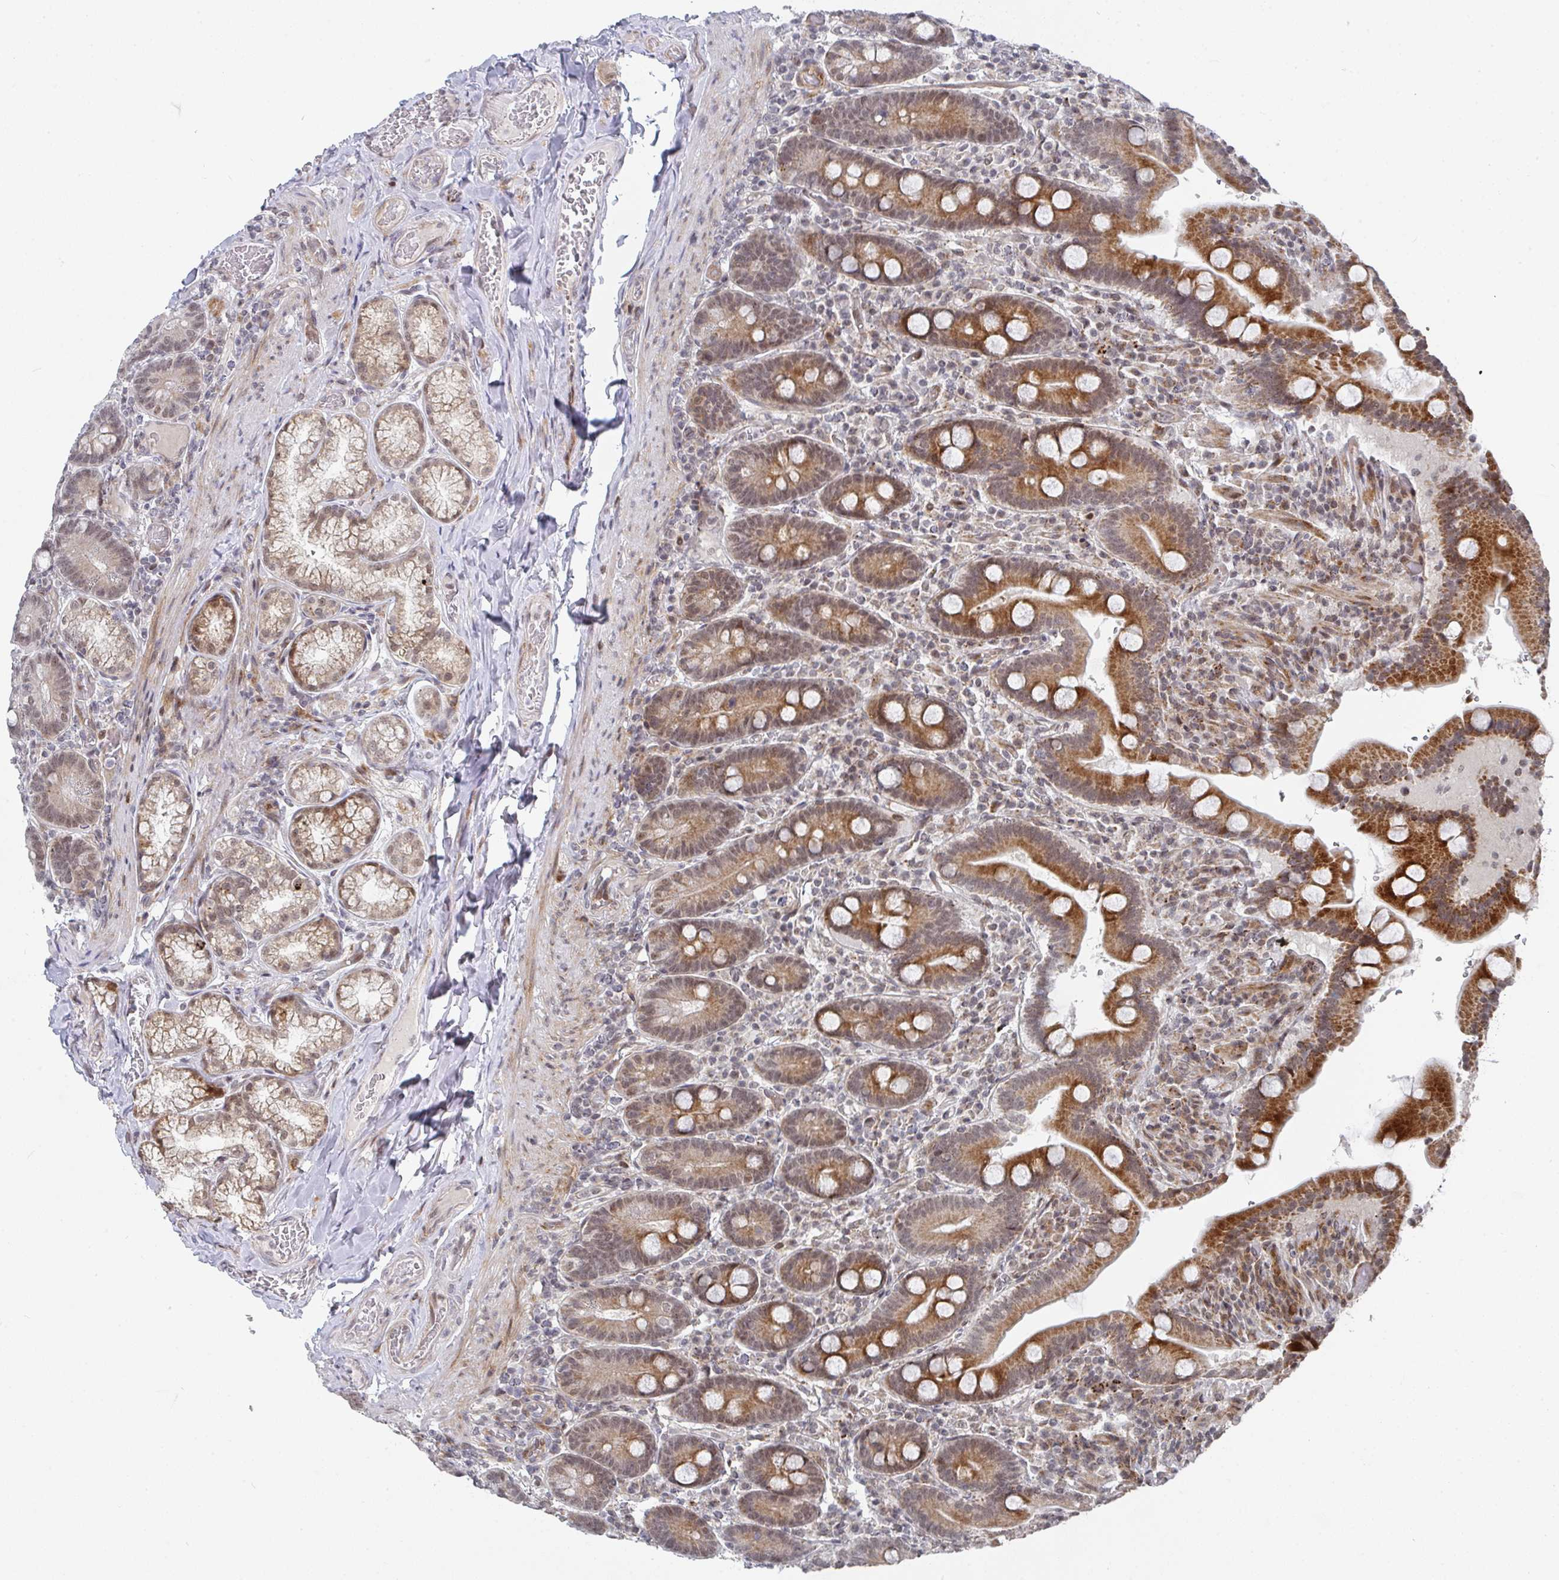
{"staining": {"intensity": "strong", "quantity": ">75%", "location": "cytoplasmic/membranous"}, "tissue": "duodenum", "cell_type": "Glandular cells", "image_type": "normal", "snomed": [{"axis": "morphology", "description": "Normal tissue, NOS"}, {"axis": "topography", "description": "Duodenum"}], "caption": "A high-resolution micrograph shows immunohistochemistry (IHC) staining of benign duodenum, which shows strong cytoplasmic/membranous expression in about >75% of glandular cells. (DAB (3,3'-diaminobenzidine) IHC, brown staining for protein, blue staining for nuclei).", "gene": "RBBP5", "patient": {"sex": "female", "age": 62}}